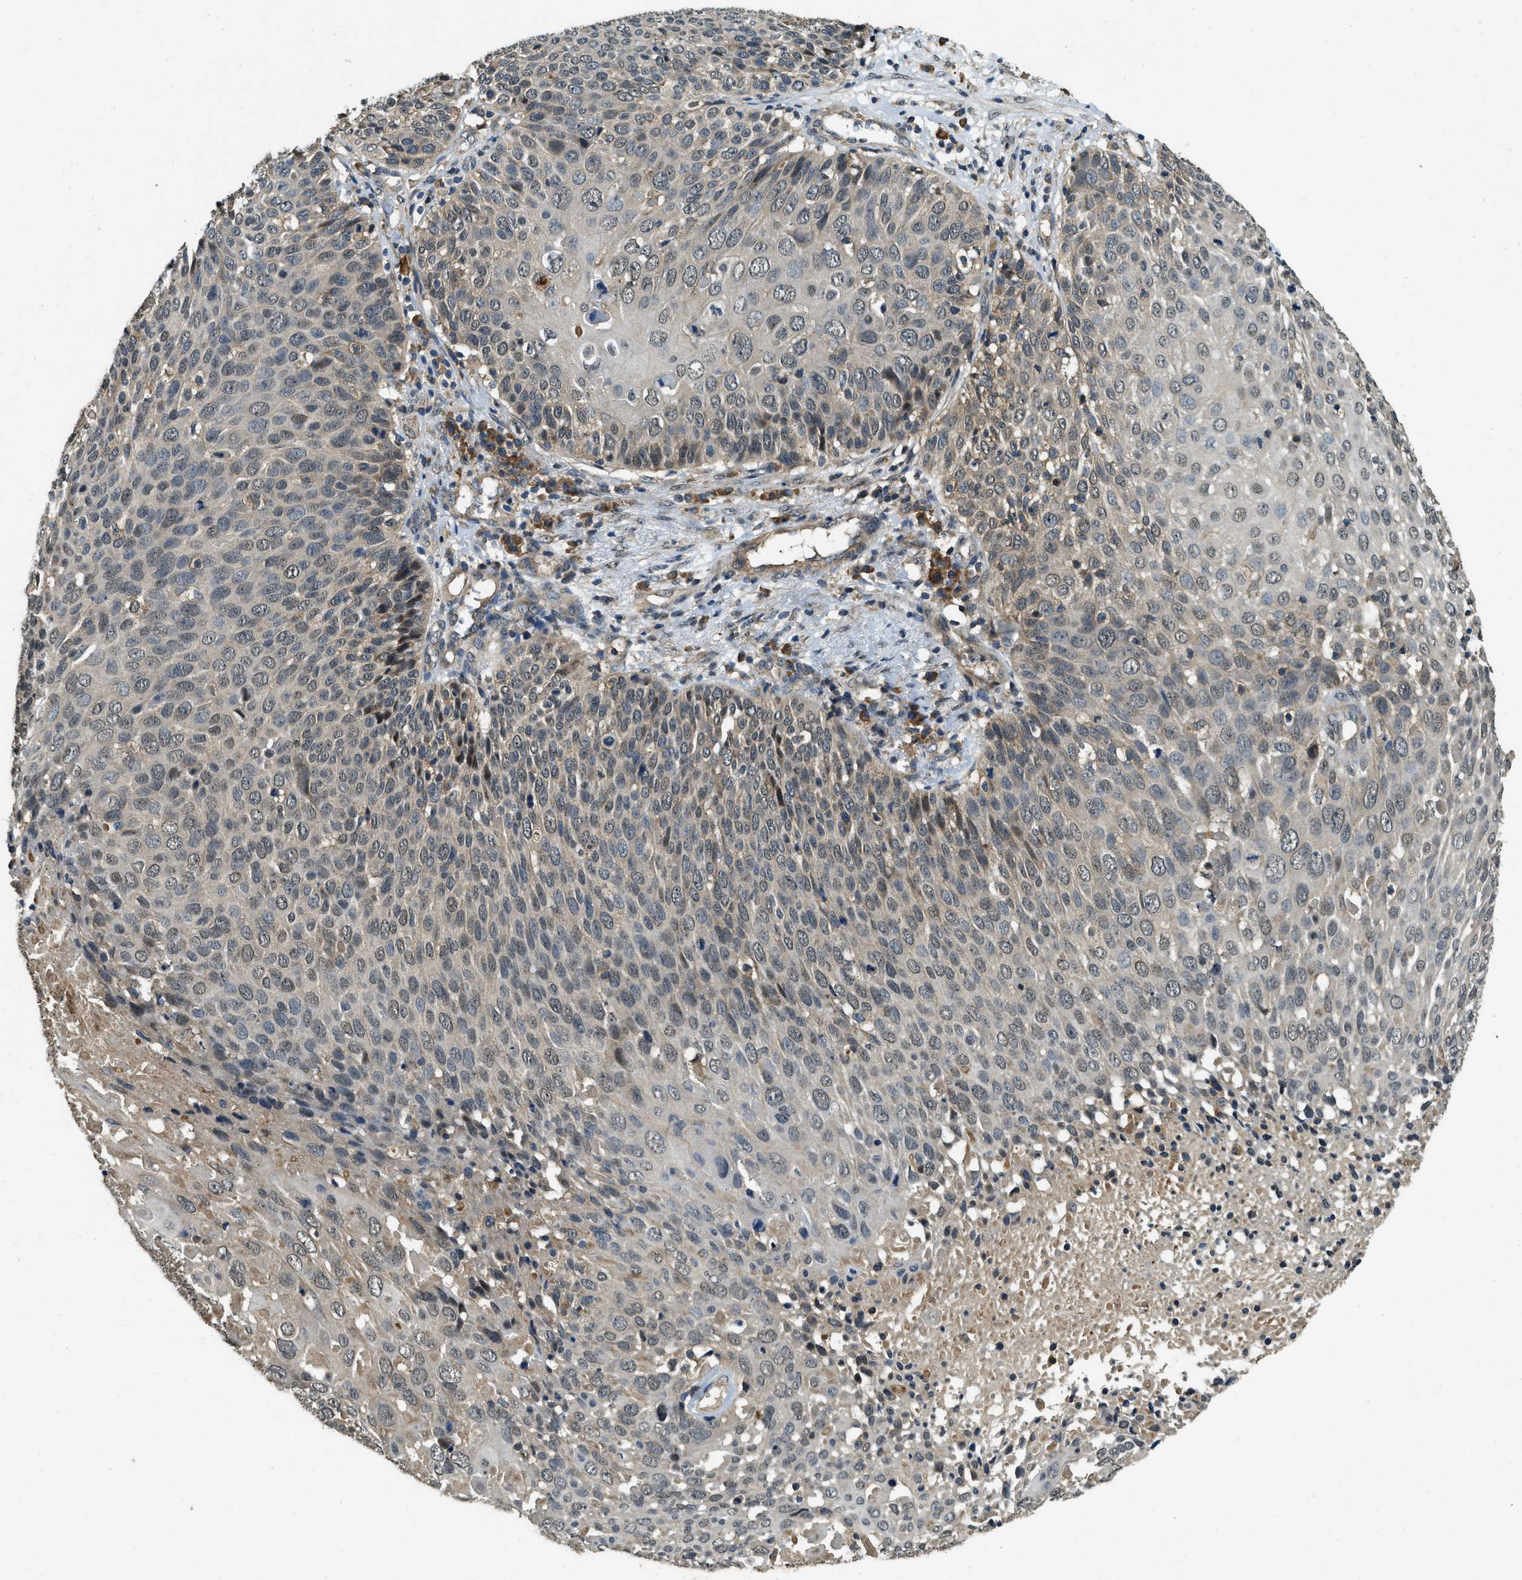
{"staining": {"intensity": "negative", "quantity": "none", "location": "none"}, "tissue": "cervical cancer", "cell_type": "Tumor cells", "image_type": "cancer", "snomed": [{"axis": "morphology", "description": "Squamous cell carcinoma, NOS"}, {"axis": "topography", "description": "Cervix"}], "caption": "Immunohistochemical staining of human cervical squamous cell carcinoma displays no significant expression in tumor cells.", "gene": "ATP8B1", "patient": {"sex": "female", "age": 74}}